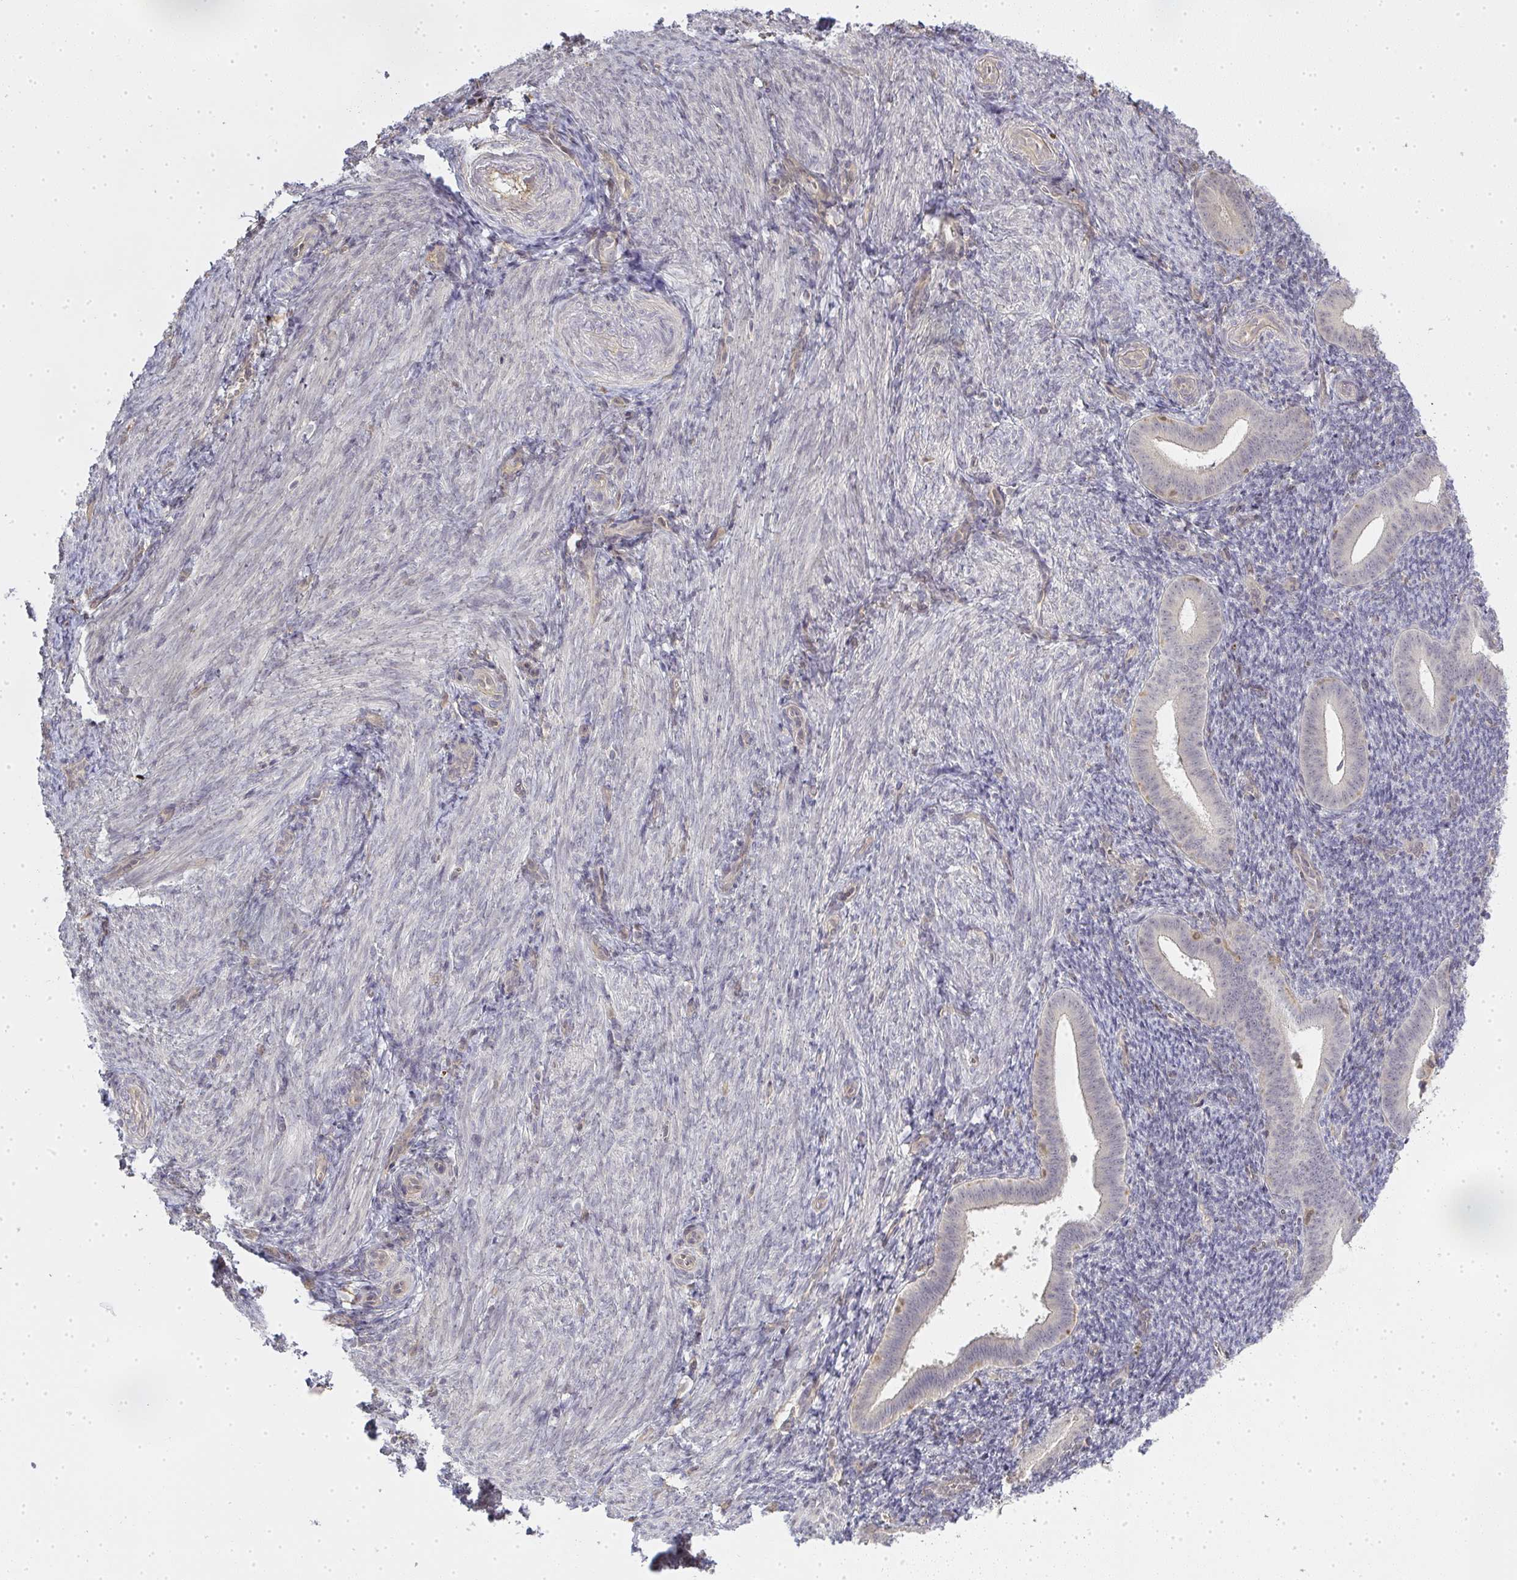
{"staining": {"intensity": "negative", "quantity": "none", "location": "none"}, "tissue": "endometrium", "cell_type": "Cells in endometrial stroma", "image_type": "normal", "snomed": [{"axis": "morphology", "description": "Normal tissue, NOS"}, {"axis": "topography", "description": "Endometrium"}], "caption": "High magnification brightfield microscopy of normal endometrium stained with DAB (3,3'-diaminobenzidine) (brown) and counterstained with hematoxylin (blue): cells in endometrial stroma show no significant positivity.", "gene": "GSDMB", "patient": {"sex": "female", "age": 25}}